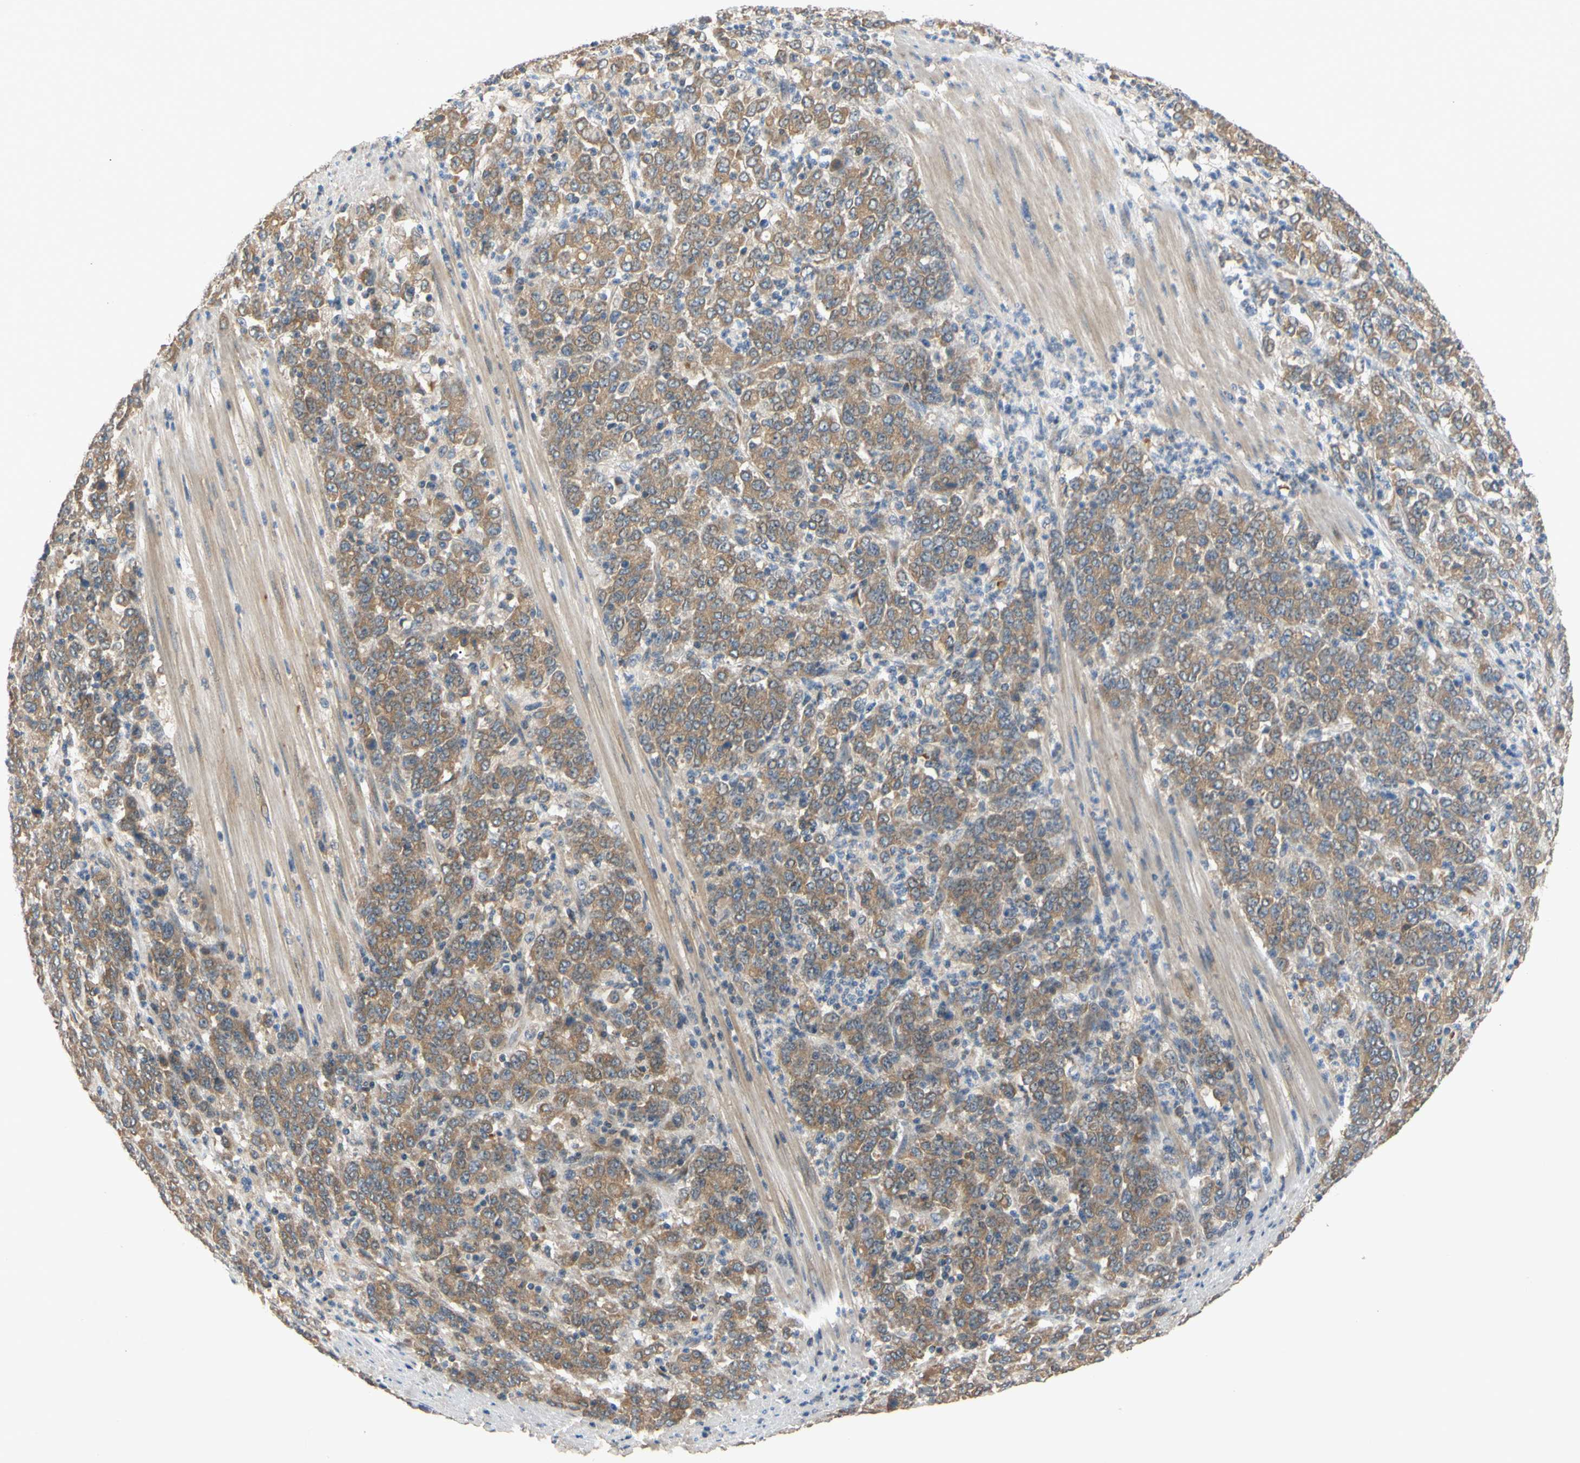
{"staining": {"intensity": "moderate", "quantity": ">75%", "location": "cytoplasmic/membranous"}, "tissue": "stomach cancer", "cell_type": "Tumor cells", "image_type": "cancer", "snomed": [{"axis": "morphology", "description": "Adenocarcinoma, NOS"}, {"axis": "topography", "description": "Stomach, lower"}], "caption": "IHC (DAB (3,3'-diaminobenzidine)) staining of adenocarcinoma (stomach) reveals moderate cytoplasmic/membranous protein positivity in about >75% of tumor cells.", "gene": "MBTPS2", "patient": {"sex": "female", "age": 71}}